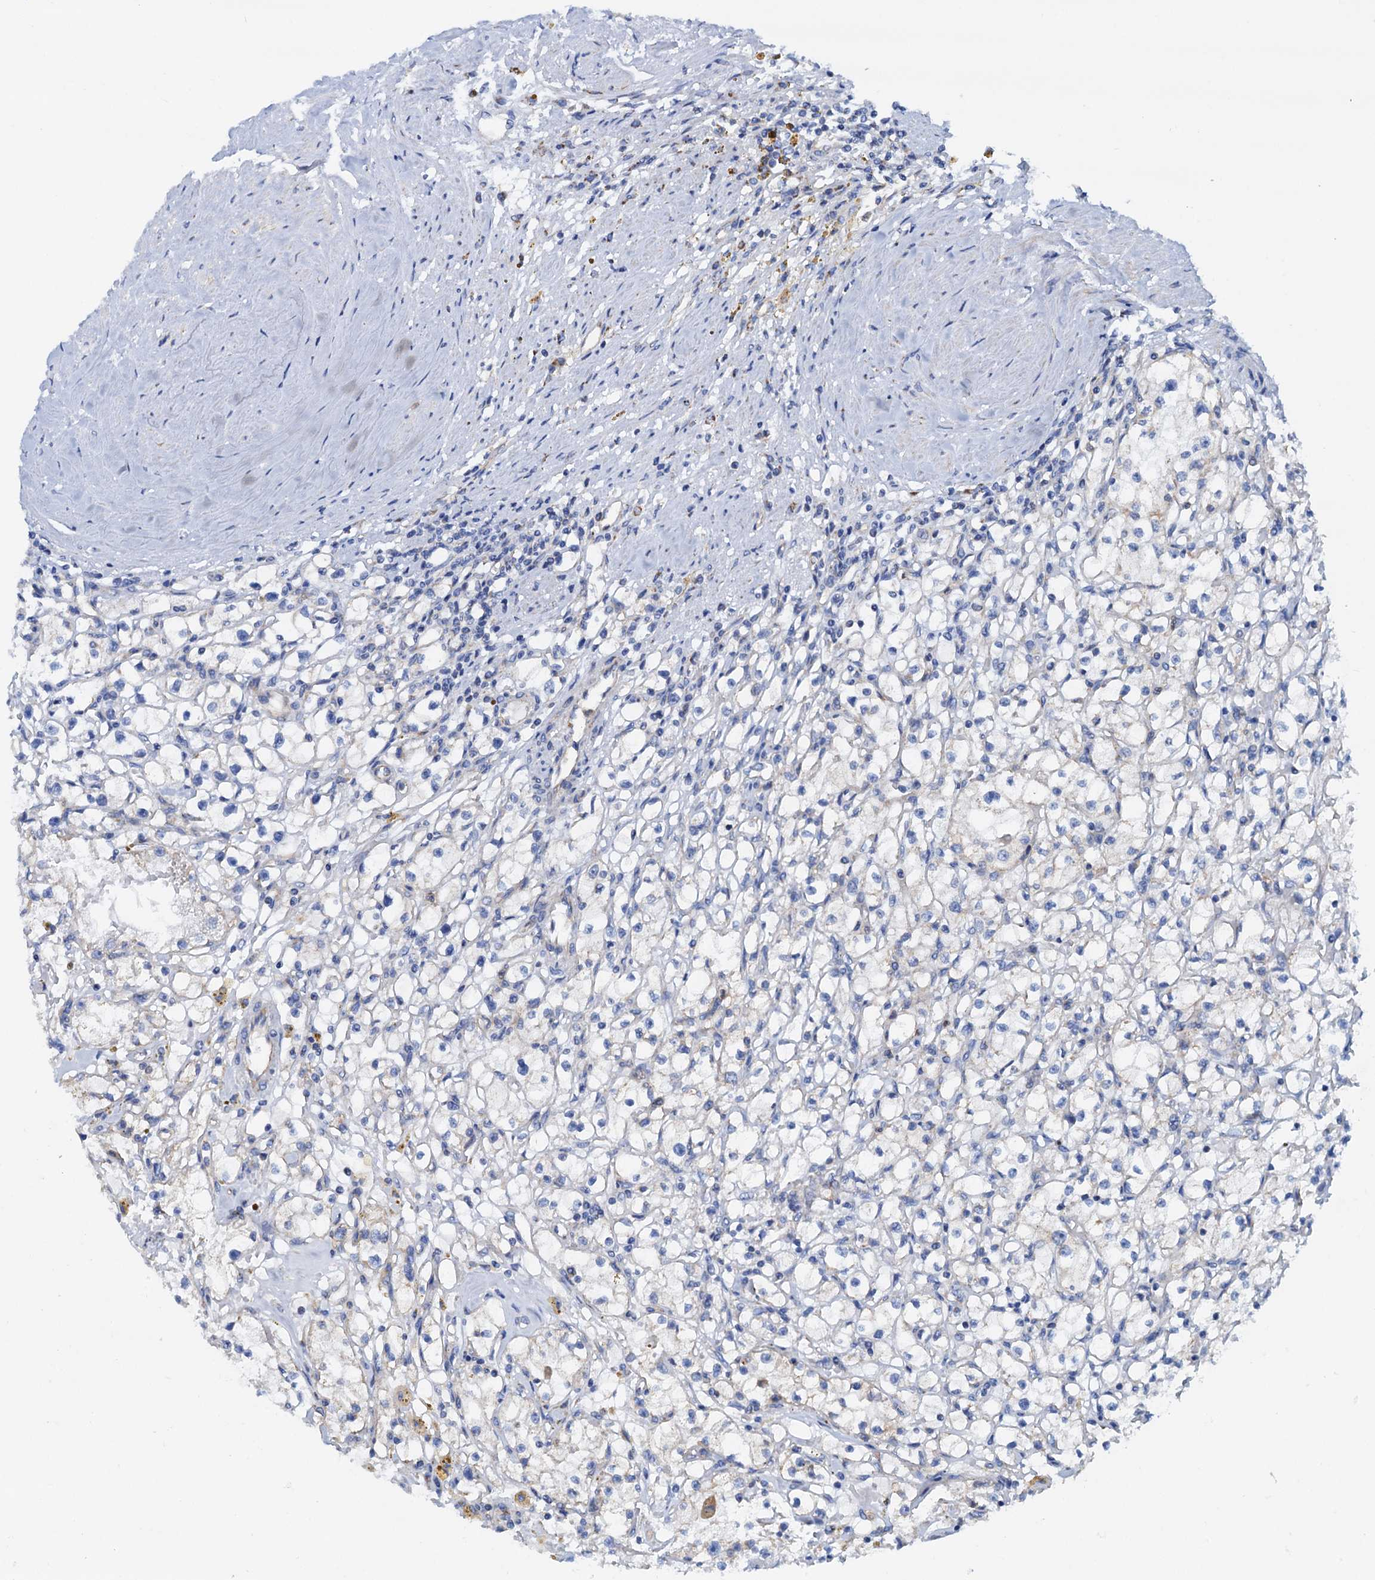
{"staining": {"intensity": "negative", "quantity": "none", "location": "none"}, "tissue": "renal cancer", "cell_type": "Tumor cells", "image_type": "cancer", "snomed": [{"axis": "morphology", "description": "Adenocarcinoma, NOS"}, {"axis": "topography", "description": "Kidney"}], "caption": "A high-resolution photomicrograph shows immunohistochemistry staining of renal adenocarcinoma, which shows no significant positivity in tumor cells.", "gene": "RASSF9", "patient": {"sex": "male", "age": 56}}